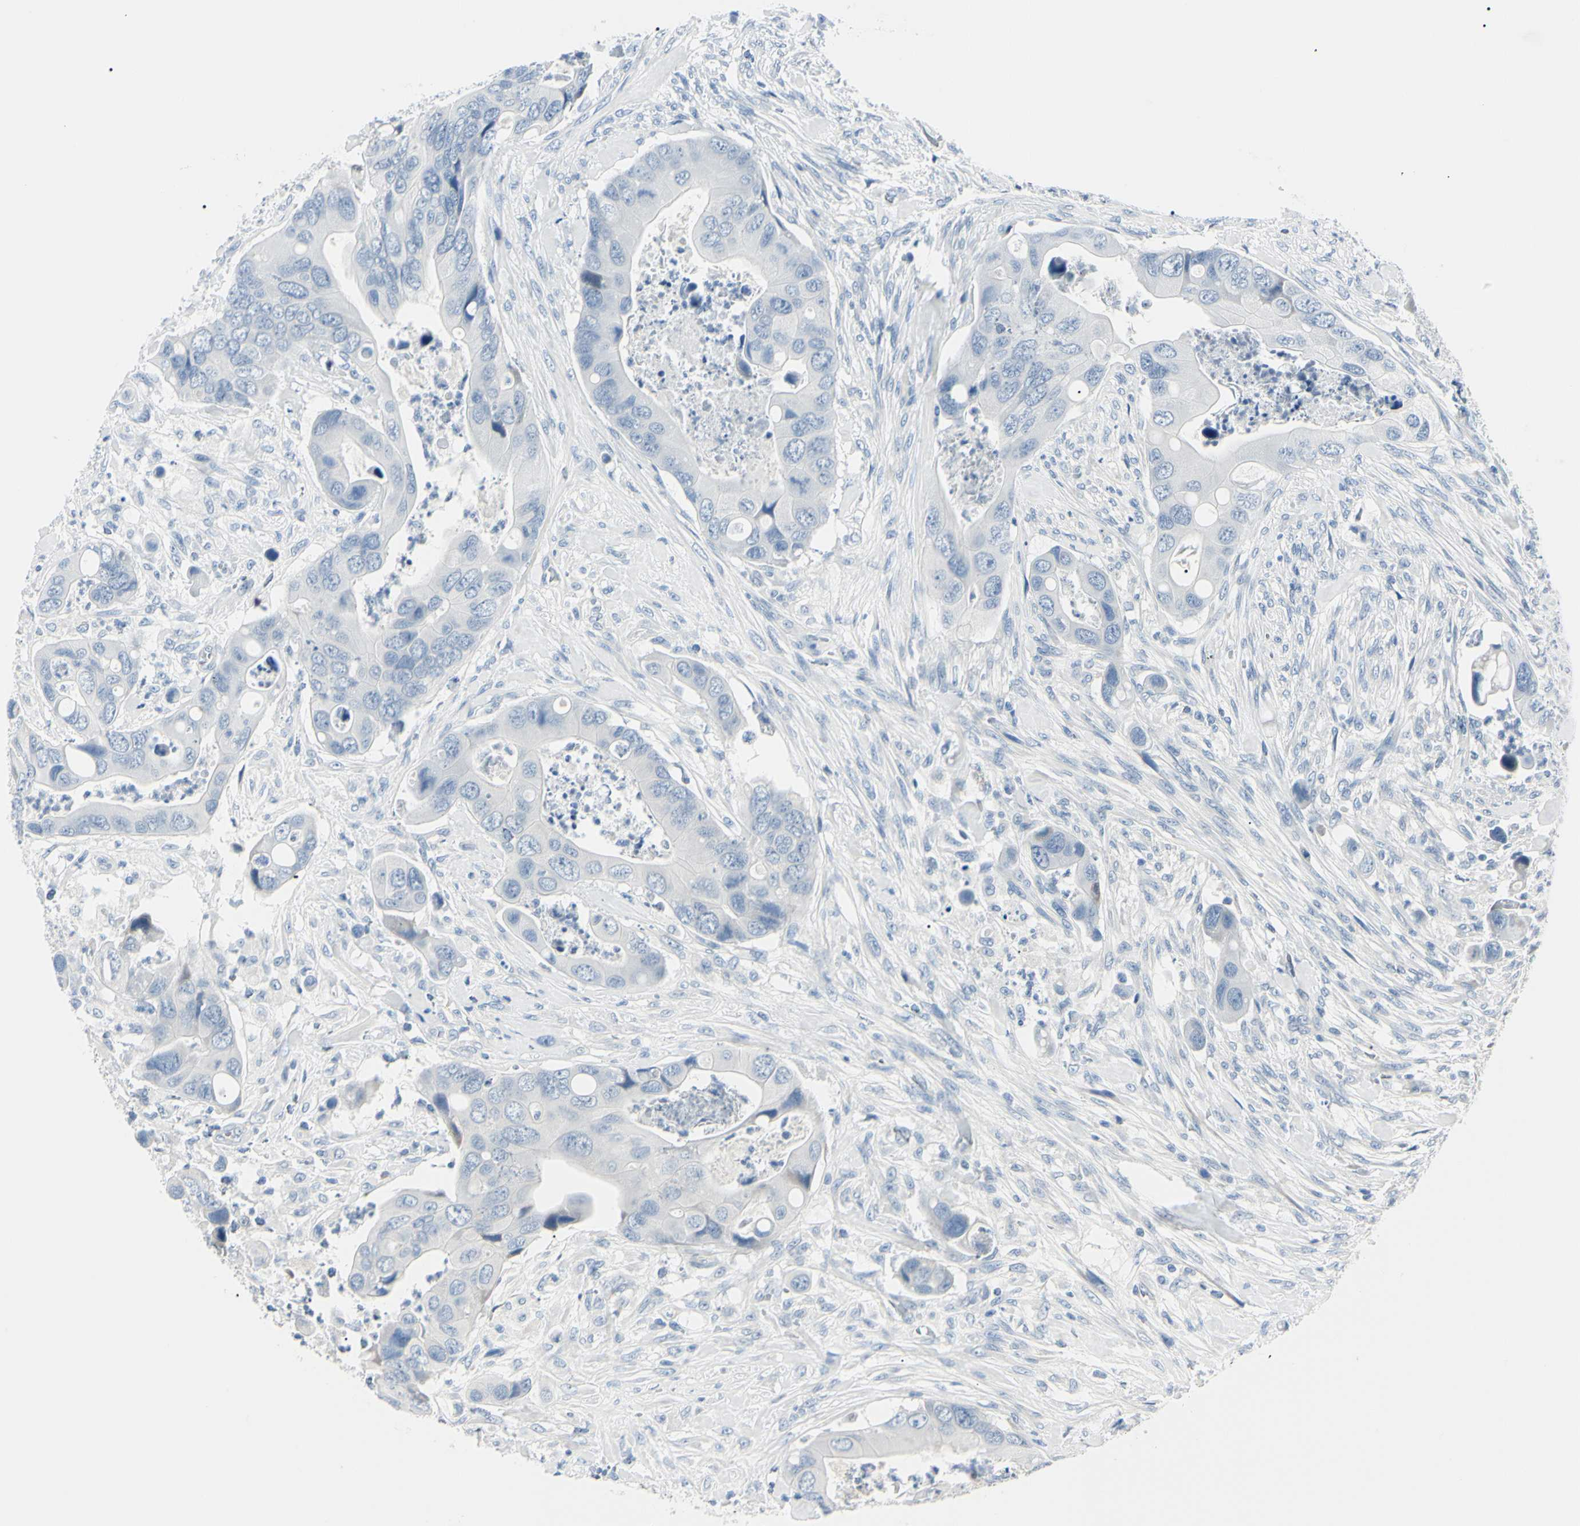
{"staining": {"intensity": "negative", "quantity": "none", "location": "none"}, "tissue": "colorectal cancer", "cell_type": "Tumor cells", "image_type": "cancer", "snomed": [{"axis": "morphology", "description": "Adenocarcinoma, NOS"}, {"axis": "topography", "description": "Rectum"}], "caption": "Tumor cells are negative for brown protein staining in colorectal adenocarcinoma. (Immunohistochemistry, brightfield microscopy, high magnification).", "gene": "CA2", "patient": {"sex": "female", "age": 57}}